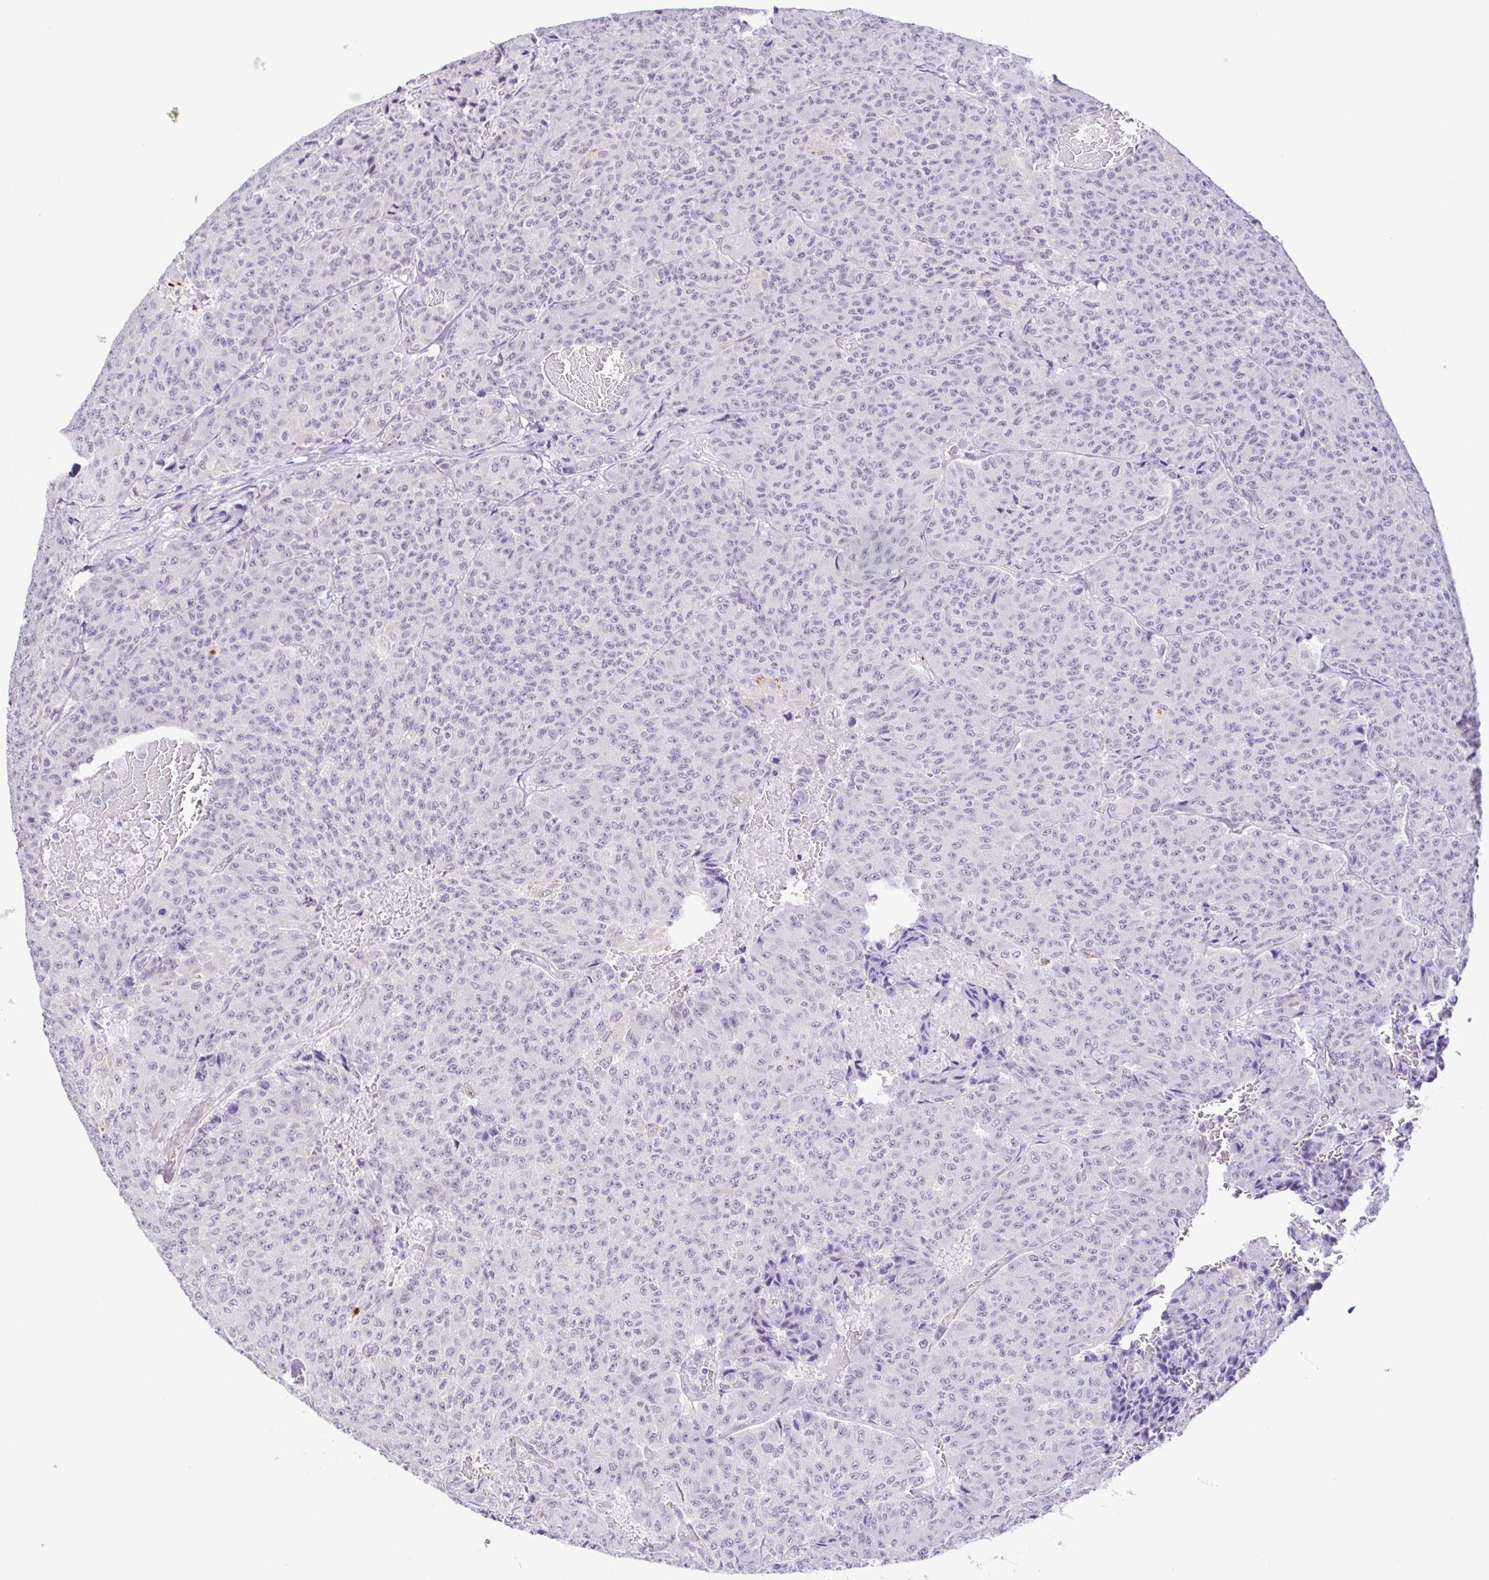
{"staining": {"intensity": "negative", "quantity": "none", "location": "none"}, "tissue": "carcinoid", "cell_type": "Tumor cells", "image_type": "cancer", "snomed": [{"axis": "morphology", "description": "Carcinoid, malignant, NOS"}, {"axis": "topography", "description": "Lung"}], "caption": "High magnification brightfield microscopy of malignant carcinoid stained with DAB (3,3'-diaminobenzidine) (brown) and counterstained with hematoxylin (blue): tumor cells show no significant positivity.", "gene": "DCLK2", "patient": {"sex": "male", "age": 71}}